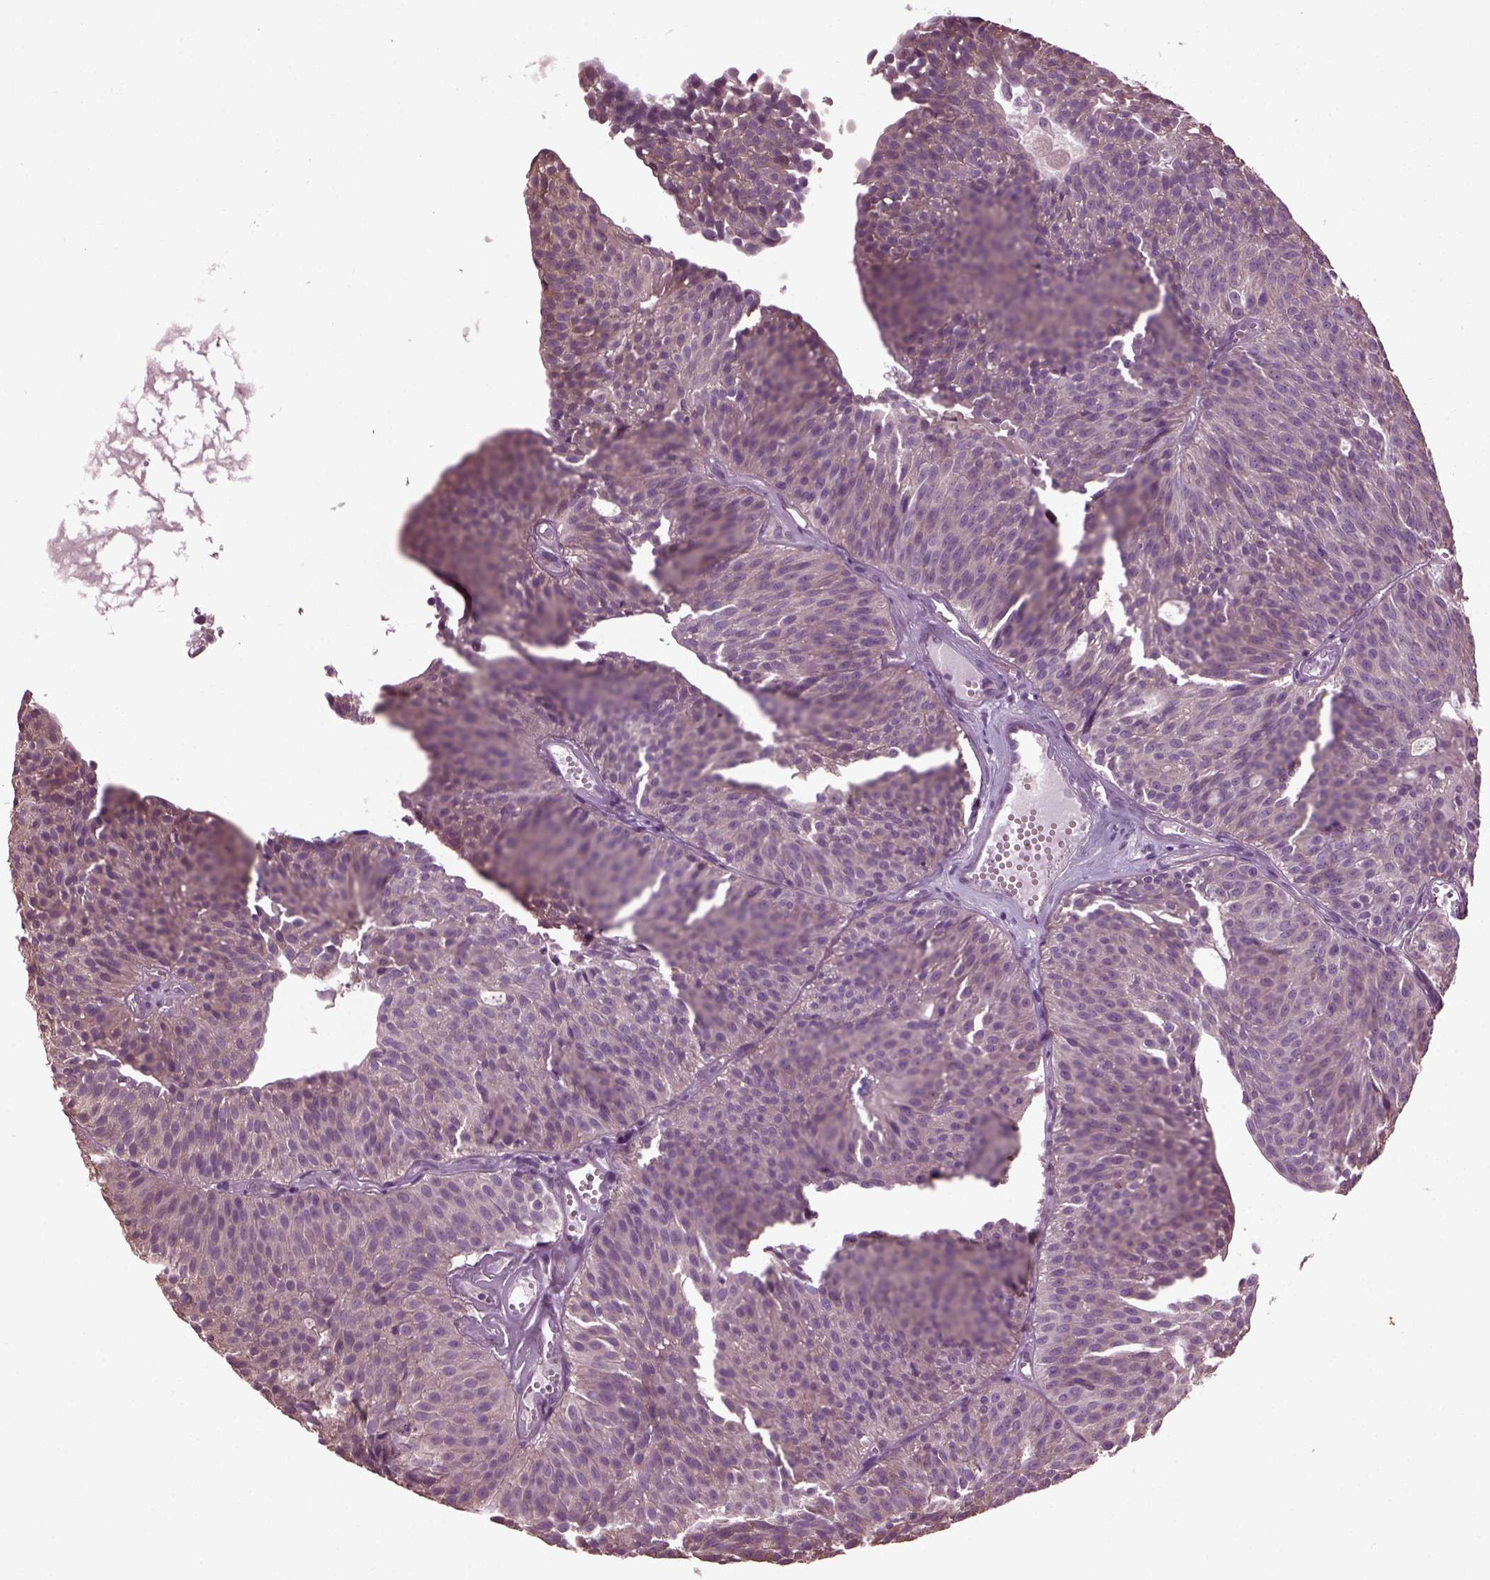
{"staining": {"intensity": "weak", "quantity": "25%-75%", "location": "cytoplasmic/membranous"}, "tissue": "urothelial cancer", "cell_type": "Tumor cells", "image_type": "cancer", "snomed": [{"axis": "morphology", "description": "Urothelial carcinoma, Low grade"}, {"axis": "topography", "description": "Urinary bladder"}], "caption": "Low-grade urothelial carcinoma stained with DAB (3,3'-diaminobenzidine) IHC reveals low levels of weak cytoplasmic/membranous positivity in approximately 25%-75% of tumor cells.", "gene": "CABP5", "patient": {"sex": "male", "age": 63}}